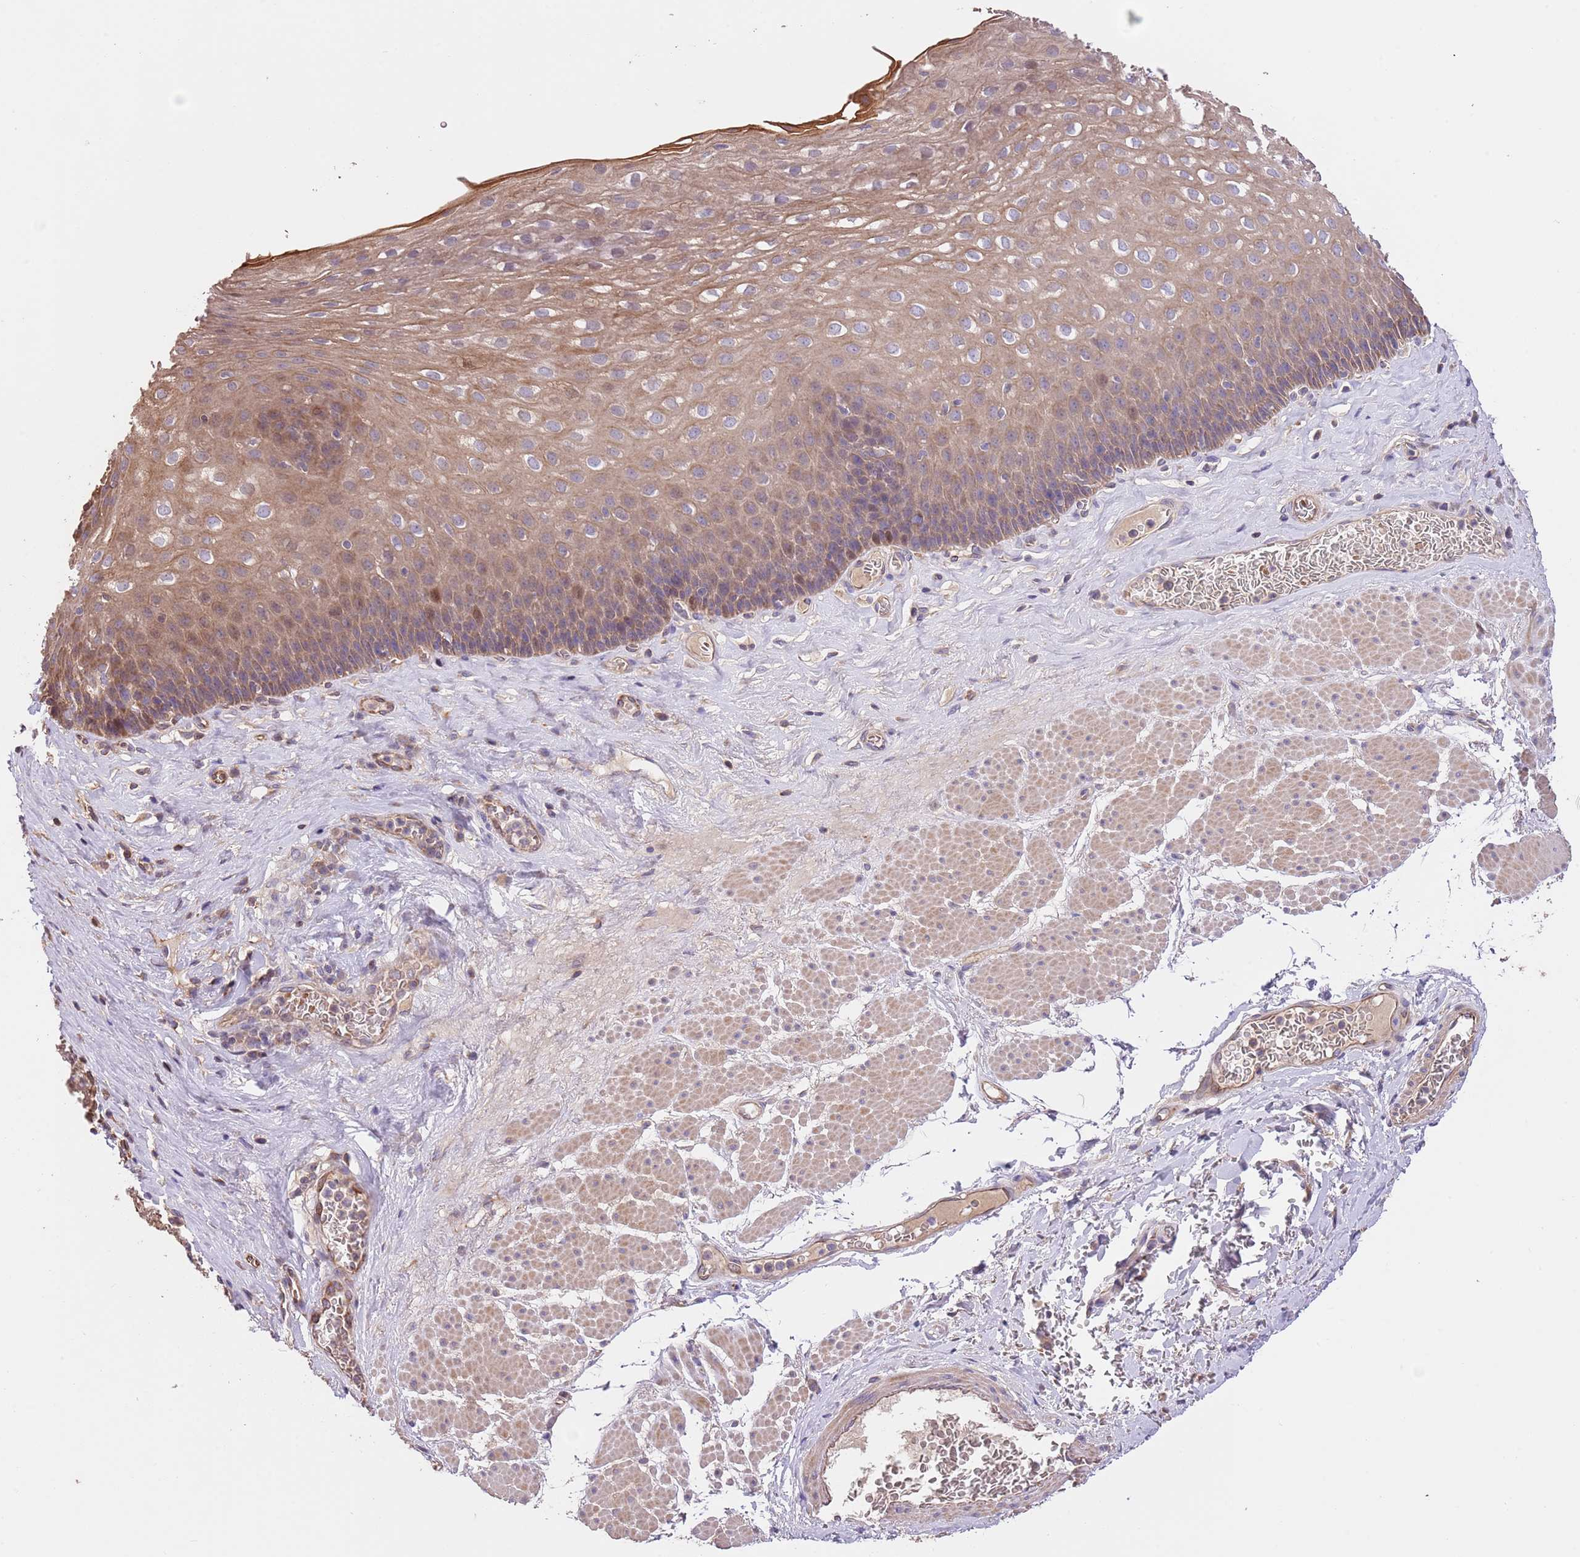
{"staining": {"intensity": "moderate", "quantity": ">75%", "location": "cytoplasmic/membranous"}, "tissue": "esophagus", "cell_type": "Squamous epithelial cells", "image_type": "normal", "snomed": [{"axis": "morphology", "description": "Normal tissue, NOS"}, {"axis": "topography", "description": "Esophagus"}], "caption": "High-magnification brightfield microscopy of normal esophagus stained with DAB (brown) and counterstained with hematoxylin (blue). squamous epithelial cells exhibit moderate cytoplasmic/membranous expression is seen in approximately>75% of cells.", "gene": "FAM89B", "patient": {"sex": "female", "age": 66}}